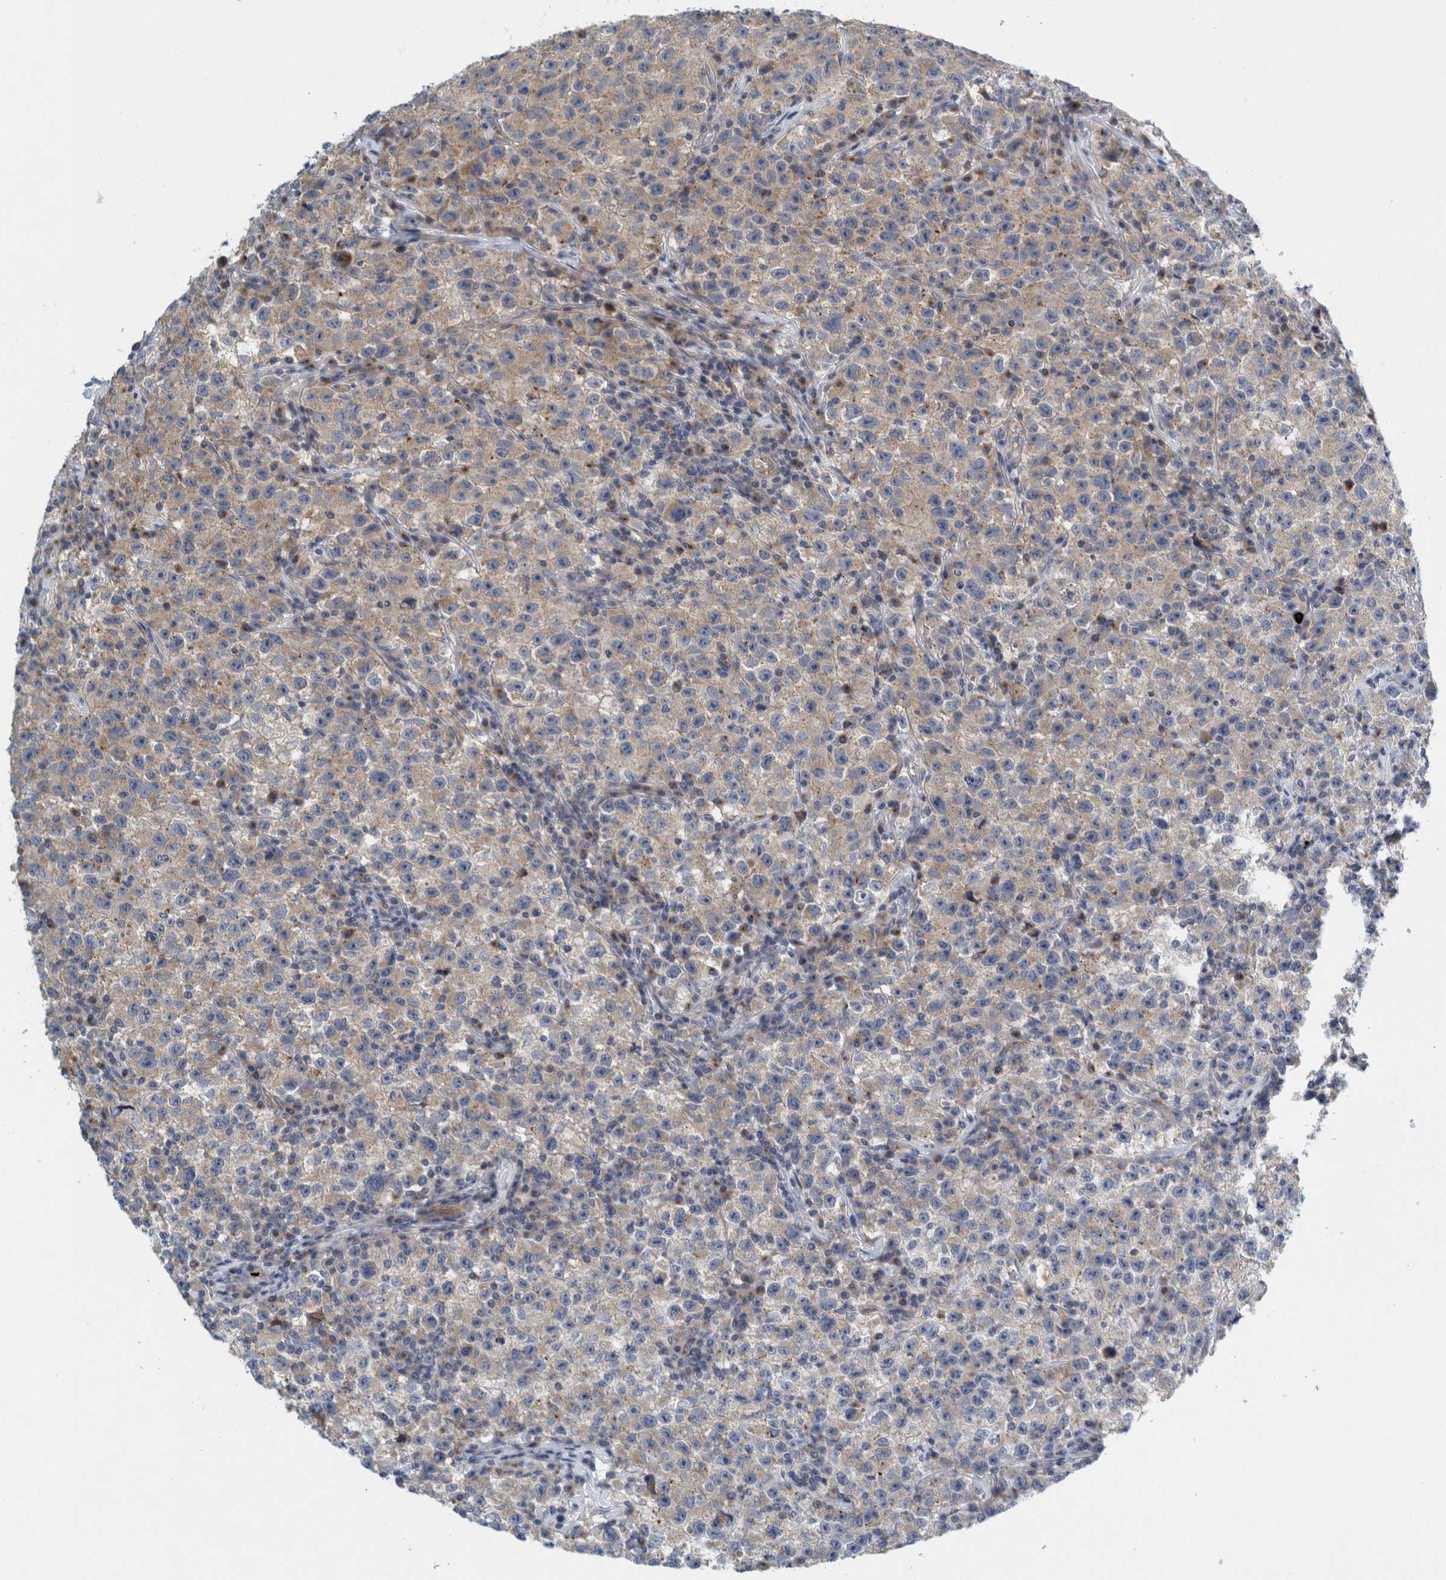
{"staining": {"intensity": "weak", "quantity": "25%-75%", "location": "cytoplasmic/membranous"}, "tissue": "testis cancer", "cell_type": "Tumor cells", "image_type": "cancer", "snomed": [{"axis": "morphology", "description": "Seminoma, NOS"}, {"axis": "topography", "description": "Testis"}], "caption": "Seminoma (testis) stained with DAB IHC demonstrates low levels of weak cytoplasmic/membranous expression in about 25%-75% of tumor cells.", "gene": "ZNF324B", "patient": {"sex": "male", "age": 22}}